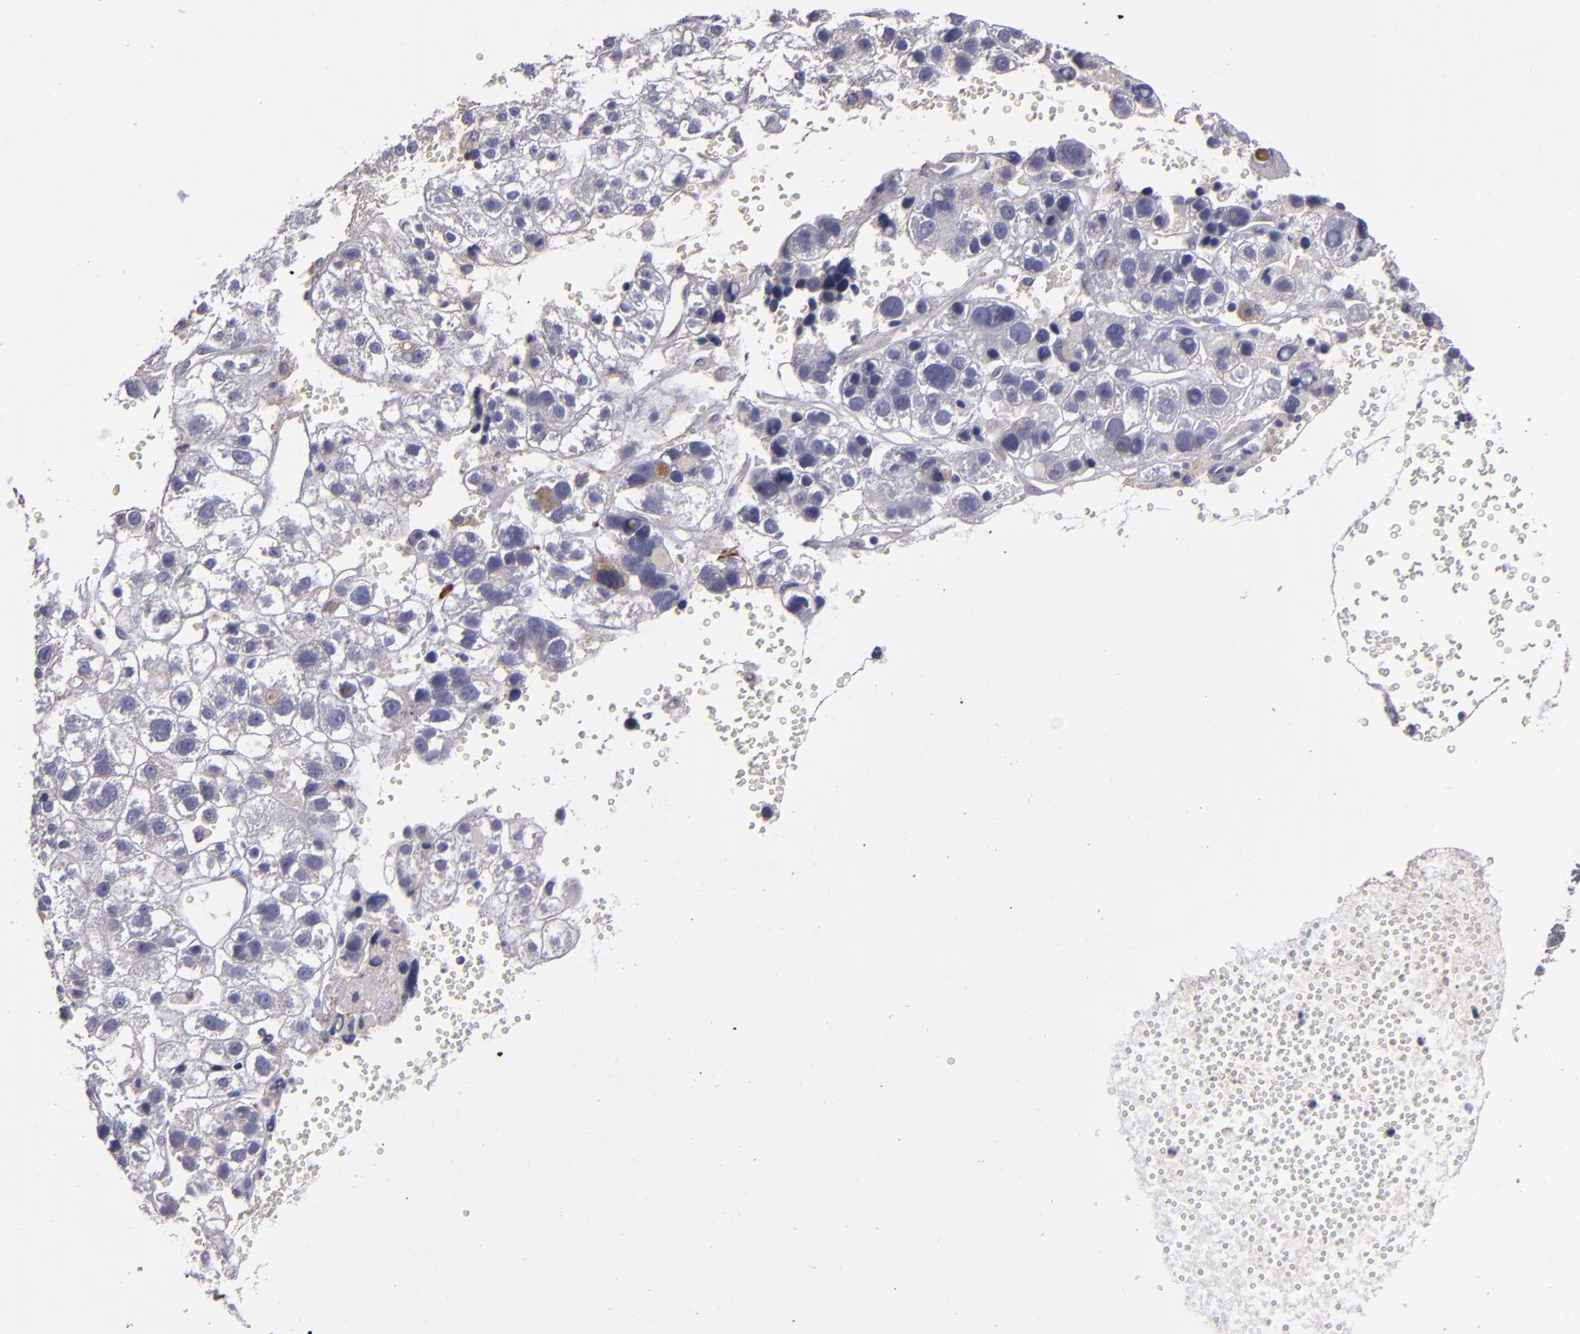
{"staining": {"intensity": "negative", "quantity": "none", "location": "none"}, "tissue": "liver cancer", "cell_type": "Tumor cells", "image_type": "cancer", "snomed": [{"axis": "morphology", "description": "Carcinoma, Hepatocellular, NOS"}, {"axis": "topography", "description": "Liver"}], "caption": "Human hepatocellular carcinoma (liver) stained for a protein using immunohistochemistry reveals no expression in tumor cells.", "gene": "MASP1", "patient": {"sex": "female", "age": 85}}